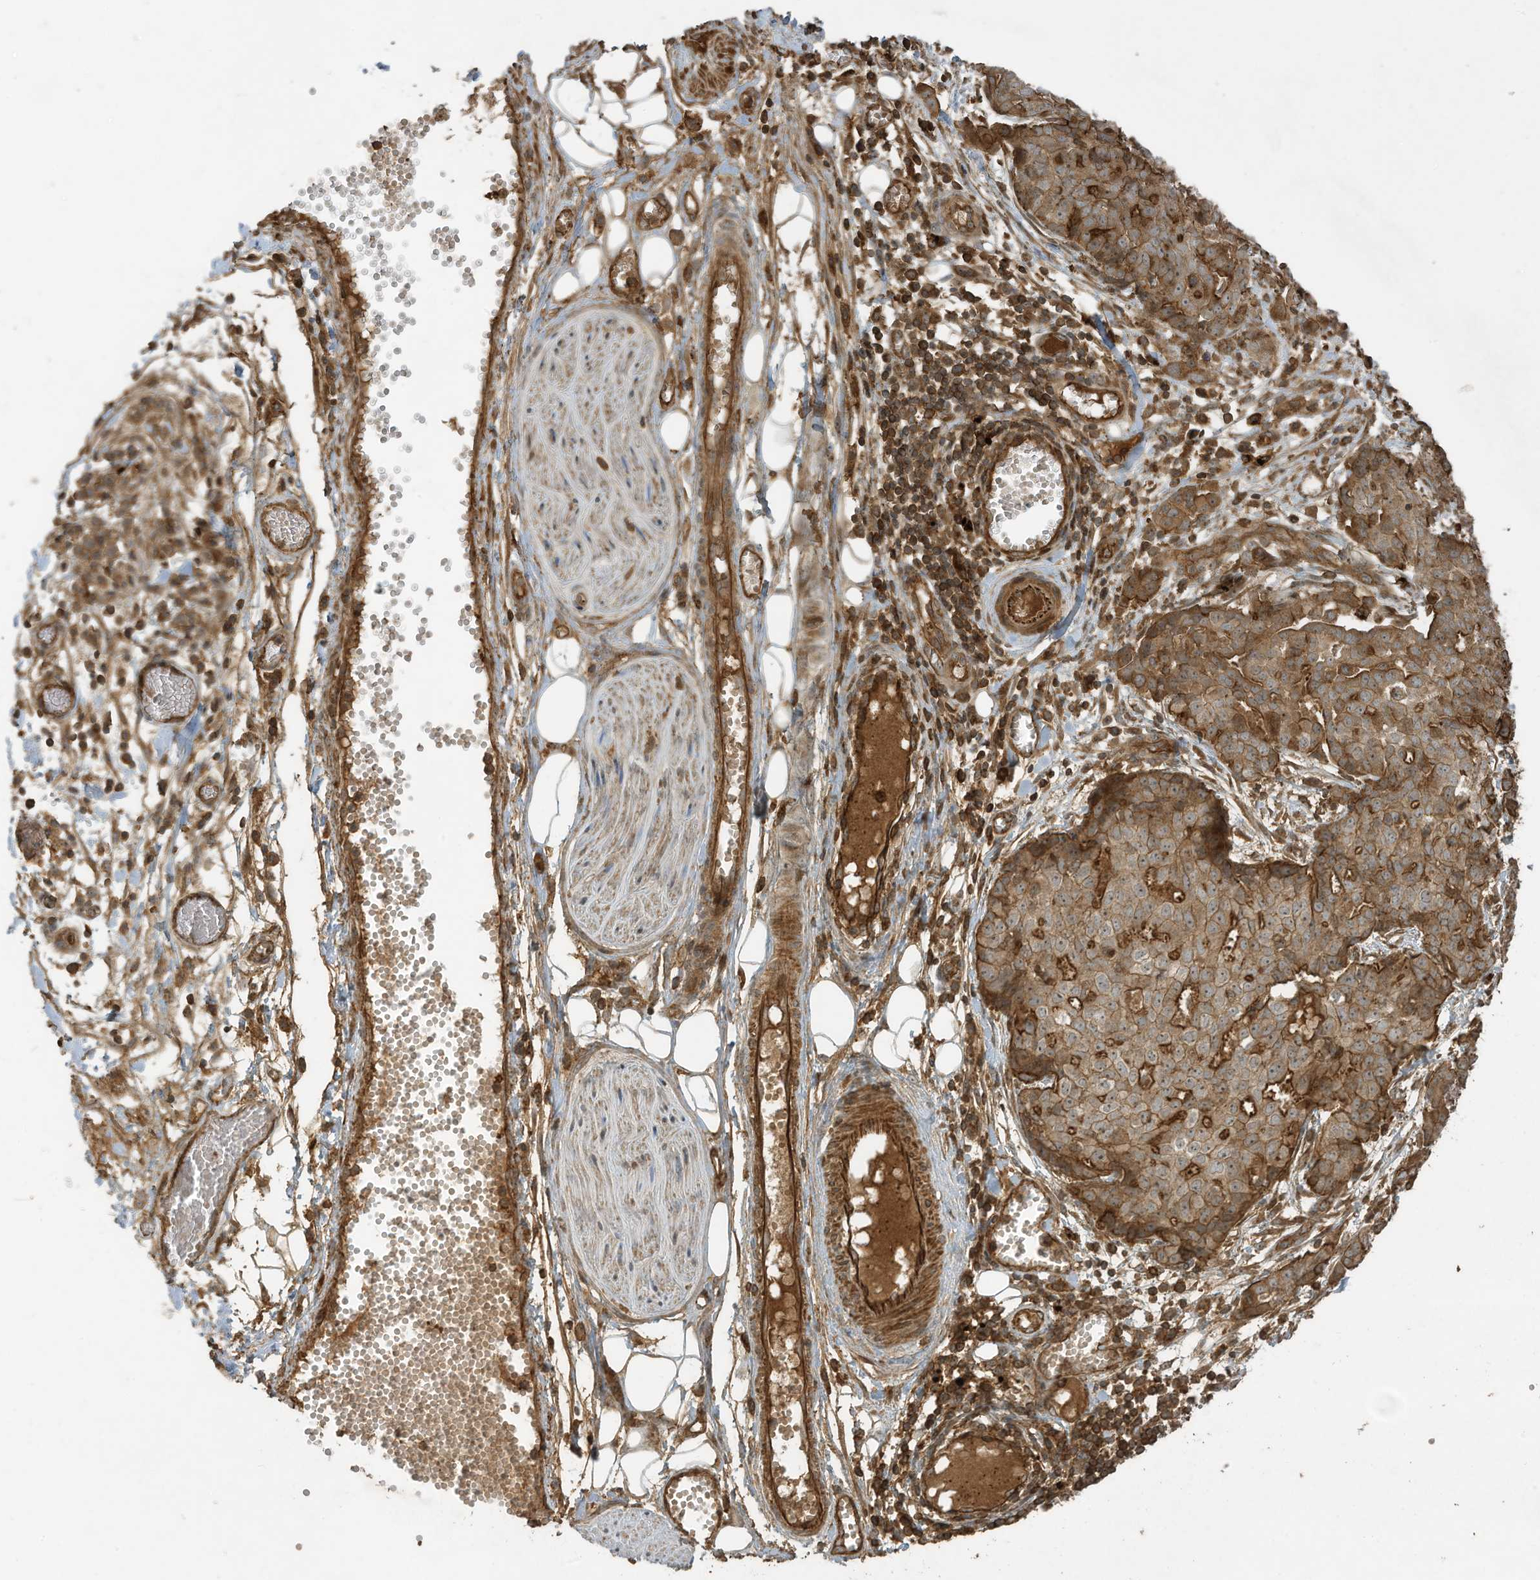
{"staining": {"intensity": "moderate", "quantity": ">75%", "location": "cytoplasmic/membranous"}, "tissue": "ovarian cancer", "cell_type": "Tumor cells", "image_type": "cancer", "snomed": [{"axis": "morphology", "description": "Cystadenocarcinoma, serous, NOS"}, {"axis": "topography", "description": "Soft tissue"}, {"axis": "topography", "description": "Ovary"}], "caption": "Immunohistochemistry (IHC) histopathology image of ovarian serous cystadenocarcinoma stained for a protein (brown), which demonstrates medium levels of moderate cytoplasmic/membranous expression in approximately >75% of tumor cells.", "gene": "DDIT4", "patient": {"sex": "female", "age": 57}}